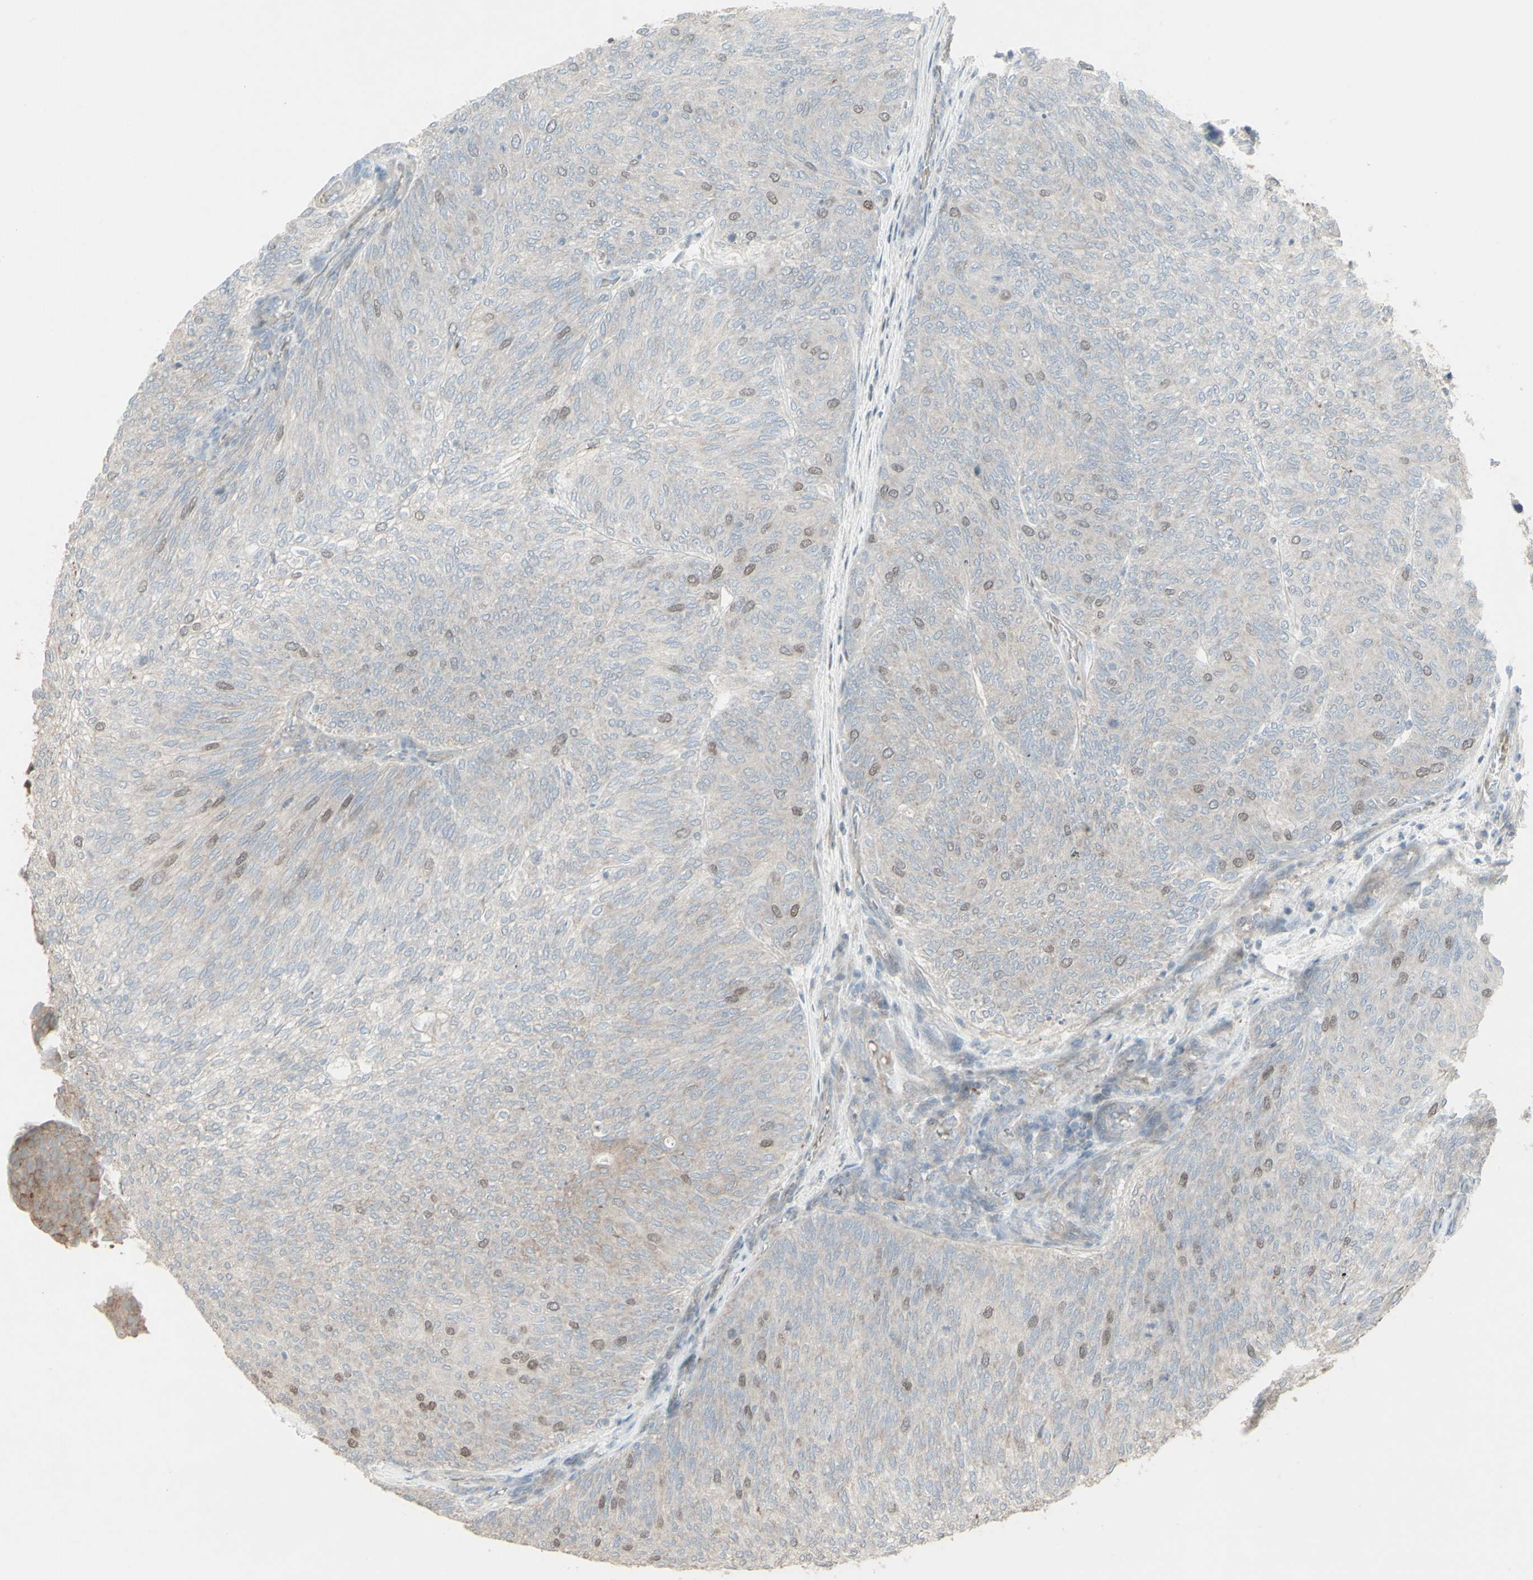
{"staining": {"intensity": "weak", "quantity": "<25%", "location": "nuclear"}, "tissue": "urothelial cancer", "cell_type": "Tumor cells", "image_type": "cancer", "snomed": [{"axis": "morphology", "description": "Urothelial carcinoma, Low grade"}, {"axis": "topography", "description": "Urinary bladder"}], "caption": "This is an immunohistochemistry (IHC) histopathology image of urothelial cancer. There is no staining in tumor cells.", "gene": "GMNN", "patient": {"sex": "female", "age": 79}}